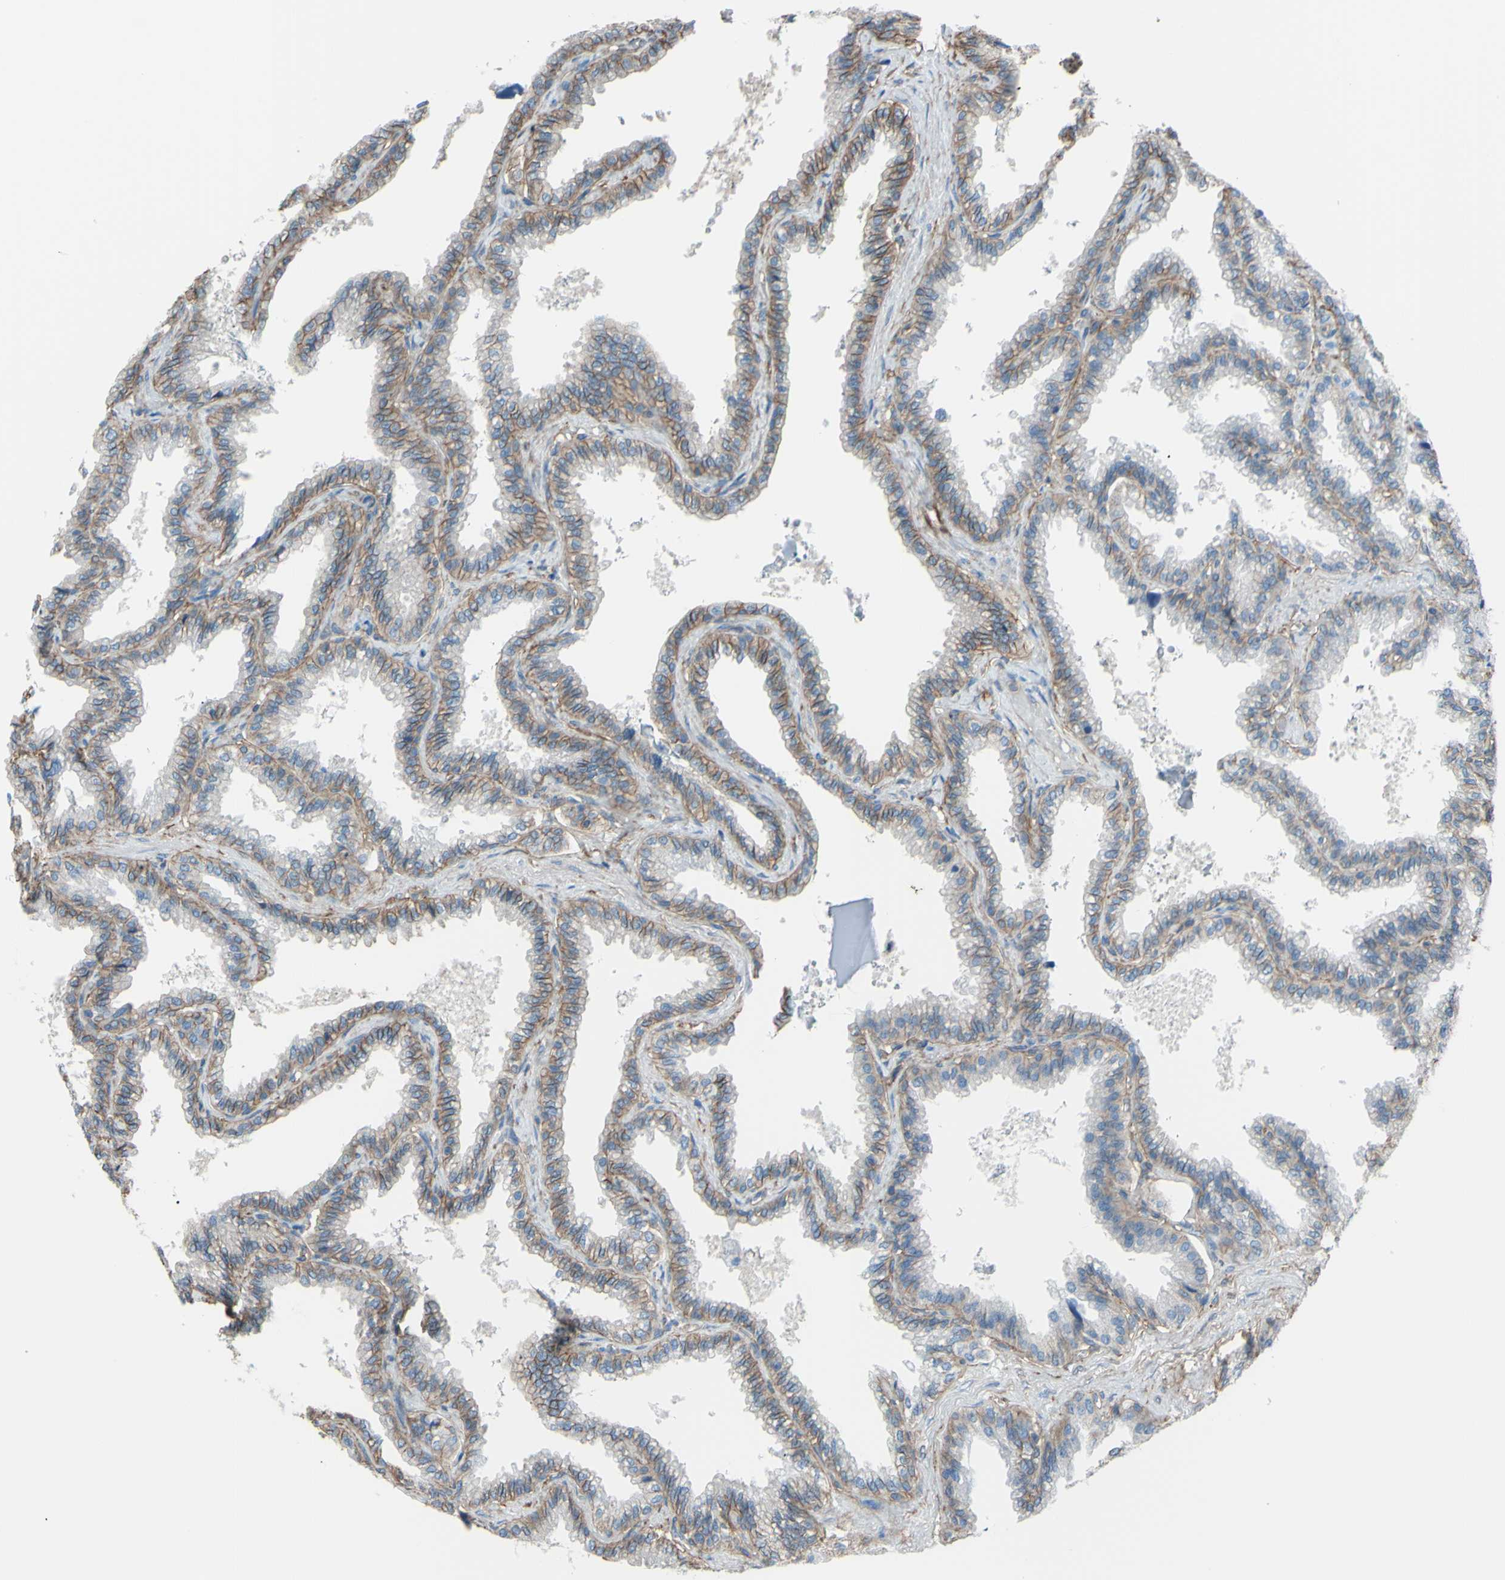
{"staining": {"intensity": "weak", "quantity": ">75%", "location": "cytoplasmic/membranous"}, "tissue": "seminal vesicle", "cell_type": "Glandular cells", "image_type": "normal", "snomed": [{"axis": "morphology", "description": "Normal tissue, NOS"}, {"axis": "topography", "description": "Seminal veicle"}], "caption": "Immunohistochemistry of unremarkable human seminal vesicle exhibits low levels of weak cytoplasmic/membranous staining in about >75% of glandular cells.", "gene": "ADD1", "patient": {"sex": "male", "age": 46}}